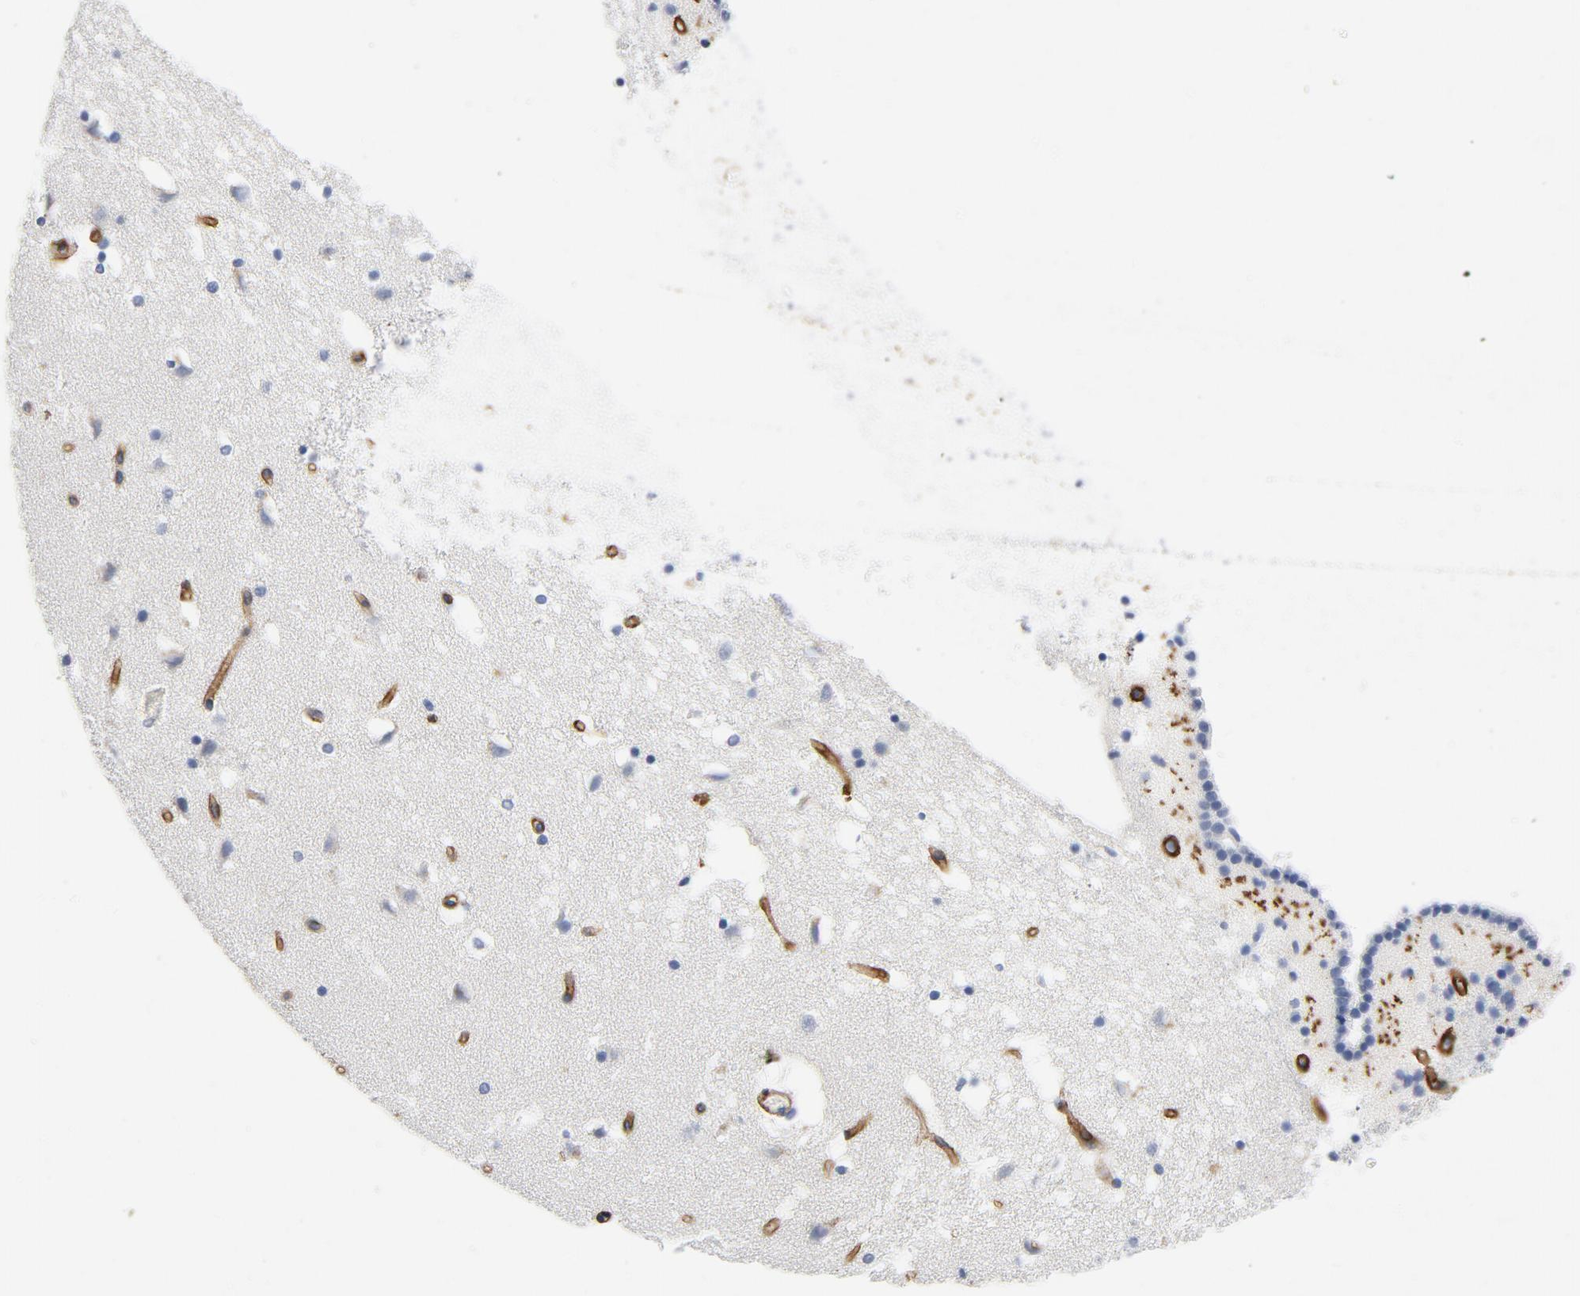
{"staining": {"intensity": "negative", "quantity": "none", "location": "none"}, "tissue": "caudate", "cell_type": "Glial cells", "image_type": "normal", "snomed": [{"axis": "morphology", "description": "Normal tissue, NOS"}, {"axis": "topography", "description": "Lateral ventricle wall"}], "caption": "This image is of normal caudate stained with IHC to label a protein in brown with the nuclei are counter-stained blue. There is no staining in glial cells.", "gene": "LAMC1", "patient": {"sex": "male", "age": 45}}